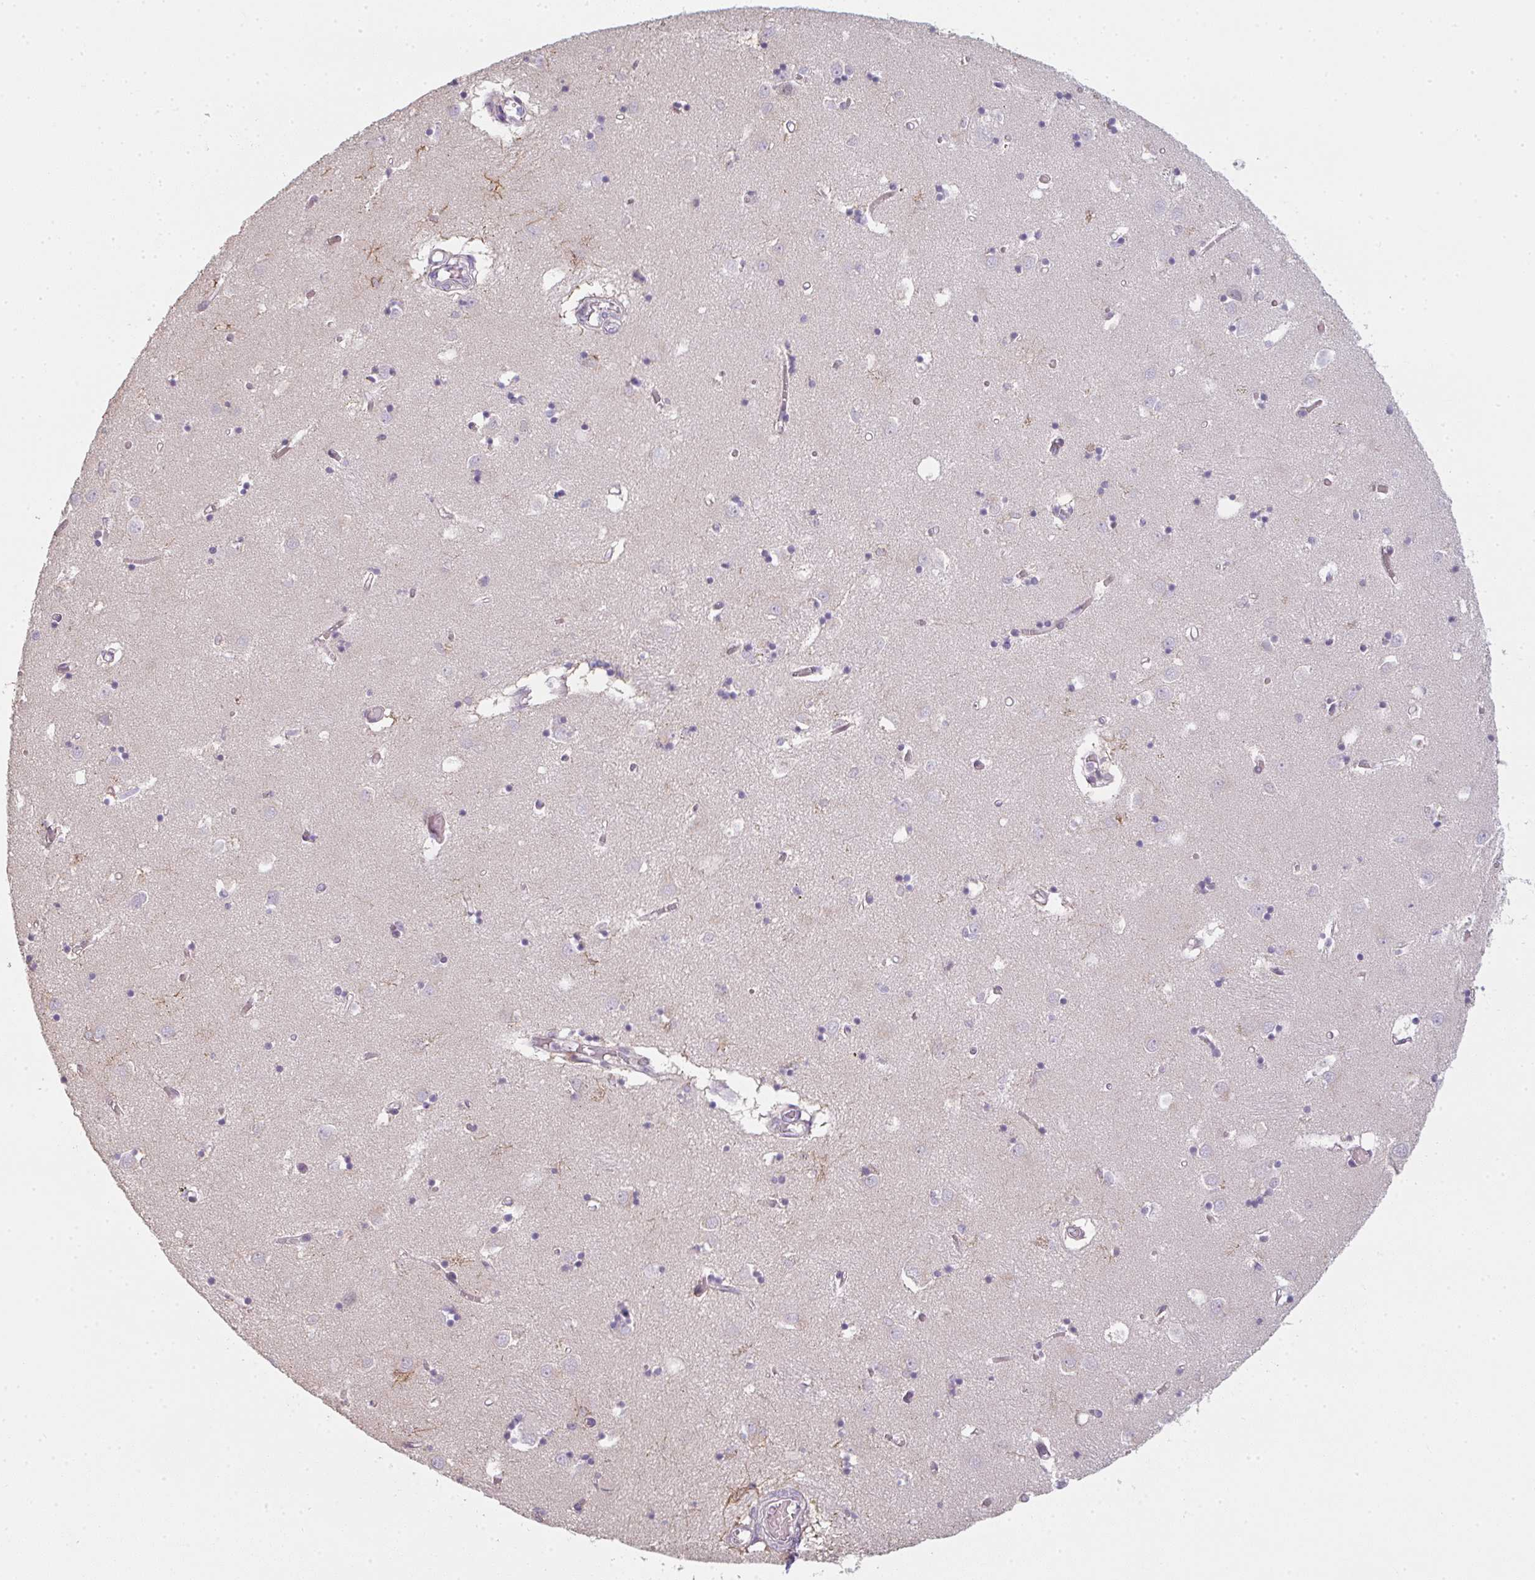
{"staining": {"intensity": "negative", "quantity": "none", "location": "none"}, "tissue": "caudate", "cell_type": "Glial cells", "image_type": "normal", "snomed": [{"axis": "morphology", "description": "Normal tissue, NOS"}, {"axis": "topography", "description": "Lateral ventricle wall"}], "caption": "DAB (3,3'-diaminobenzidine) immunohistochemical staining of unremarkable caudate shows no significant positivity in glial cells. (DAB immunohistochemistry with hematoxylin counter stain).", "gene": "TMEM237", "patient": {"sex": "male", "age": 70}}